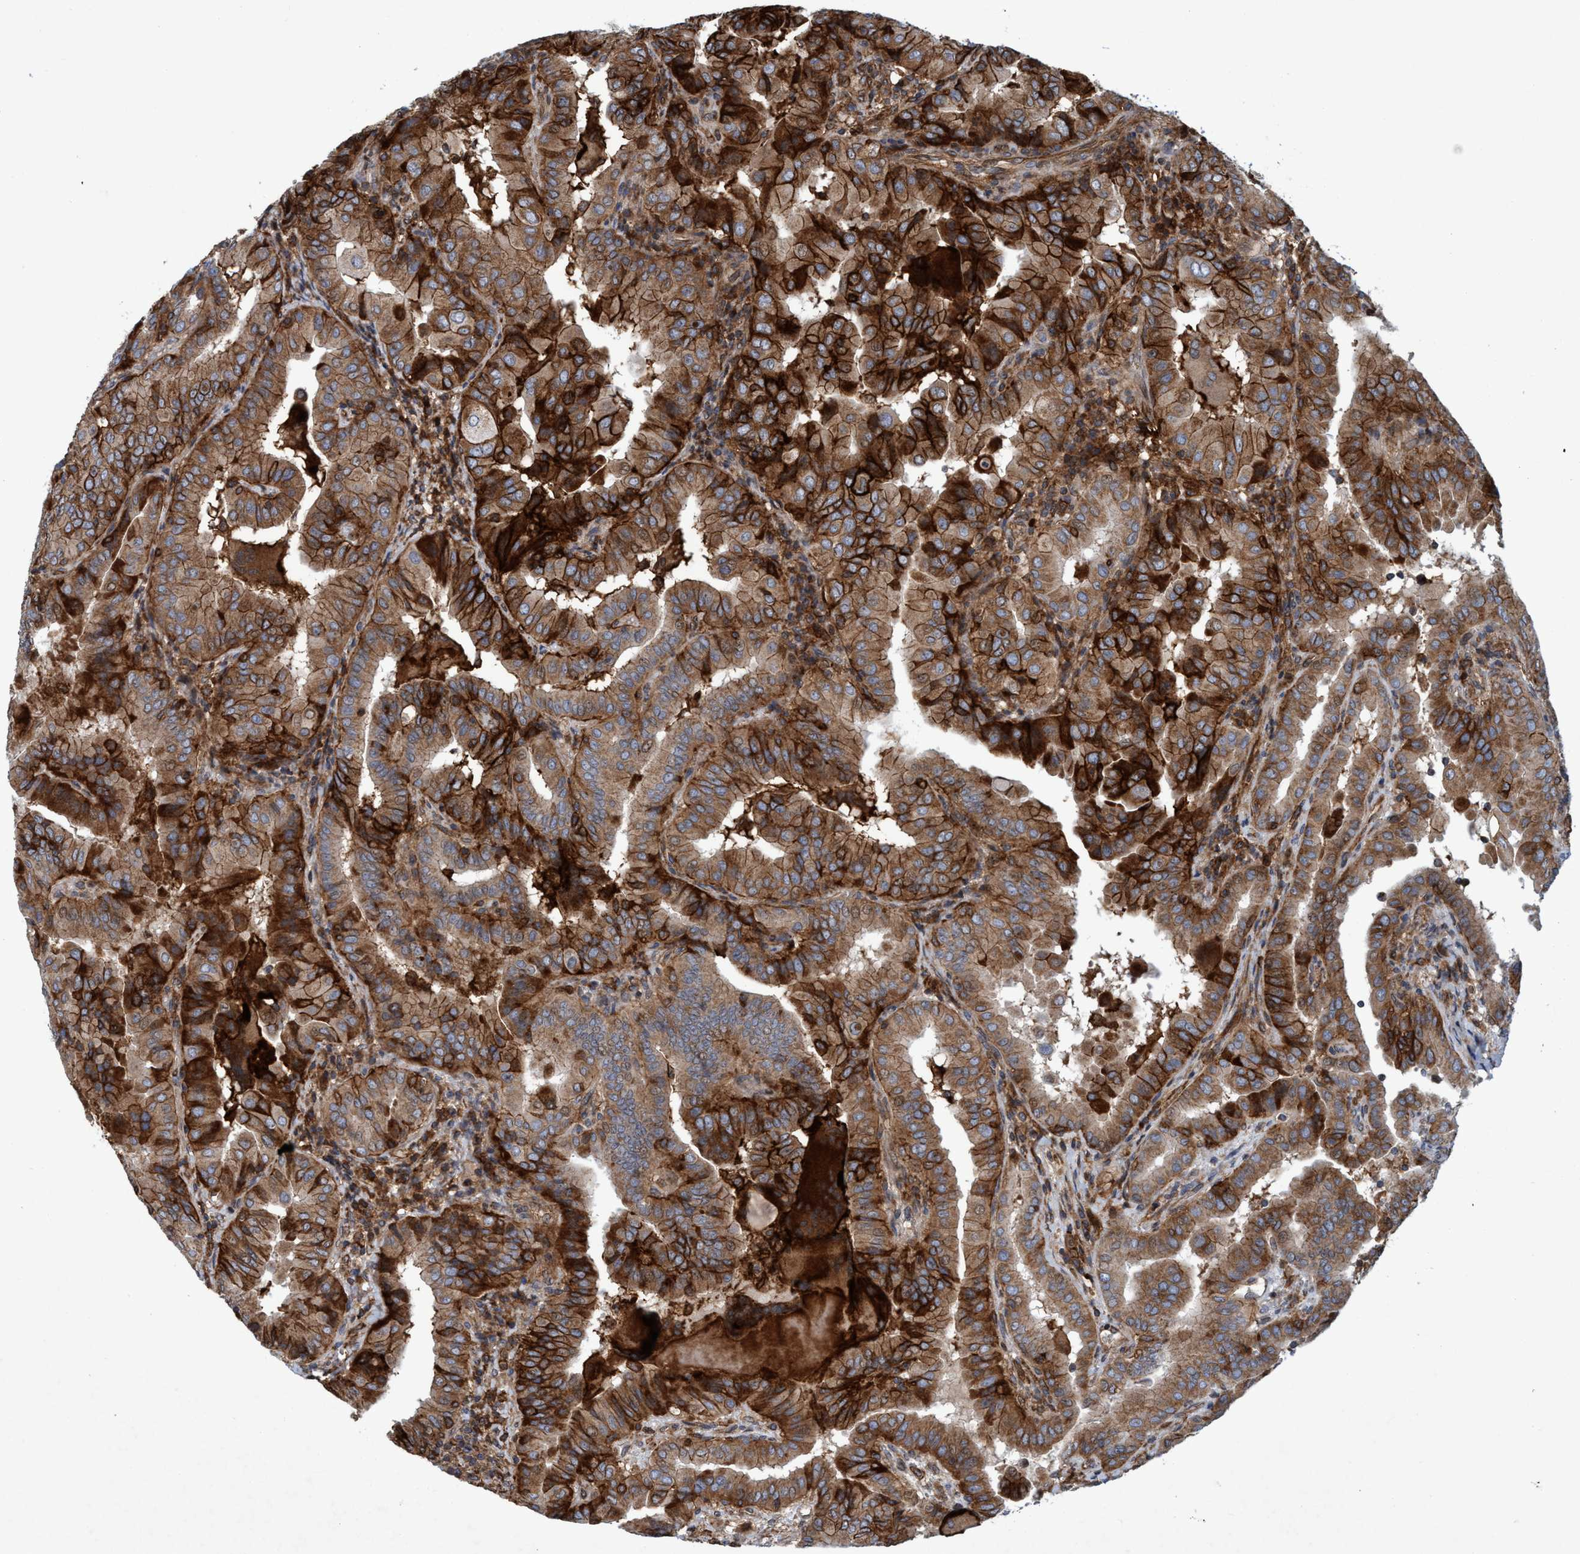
{"staining": {"intensity": "strong", "quantity": ">75%", "location": "cytoplasmic/membranous"}, "tissue": "thyroid cancer", "cell_type": "Tumor cells", "image_type": "cancer", "snomed": [{"axis": "morphology", "description": "Papillary adenocarcinoma, NOS"}, {"axis": "topography", "description": "Thyroid gland"}], "caption": "DAB immunohistochemical staining of human thyroid papillary adenocarcinoma demonstrates strong cytoplasmic/membranous protein positivity in approximately >75% of tumor cells.", "gene": "SLC16A3", "patient": {"sex": "male", "age": 33}}